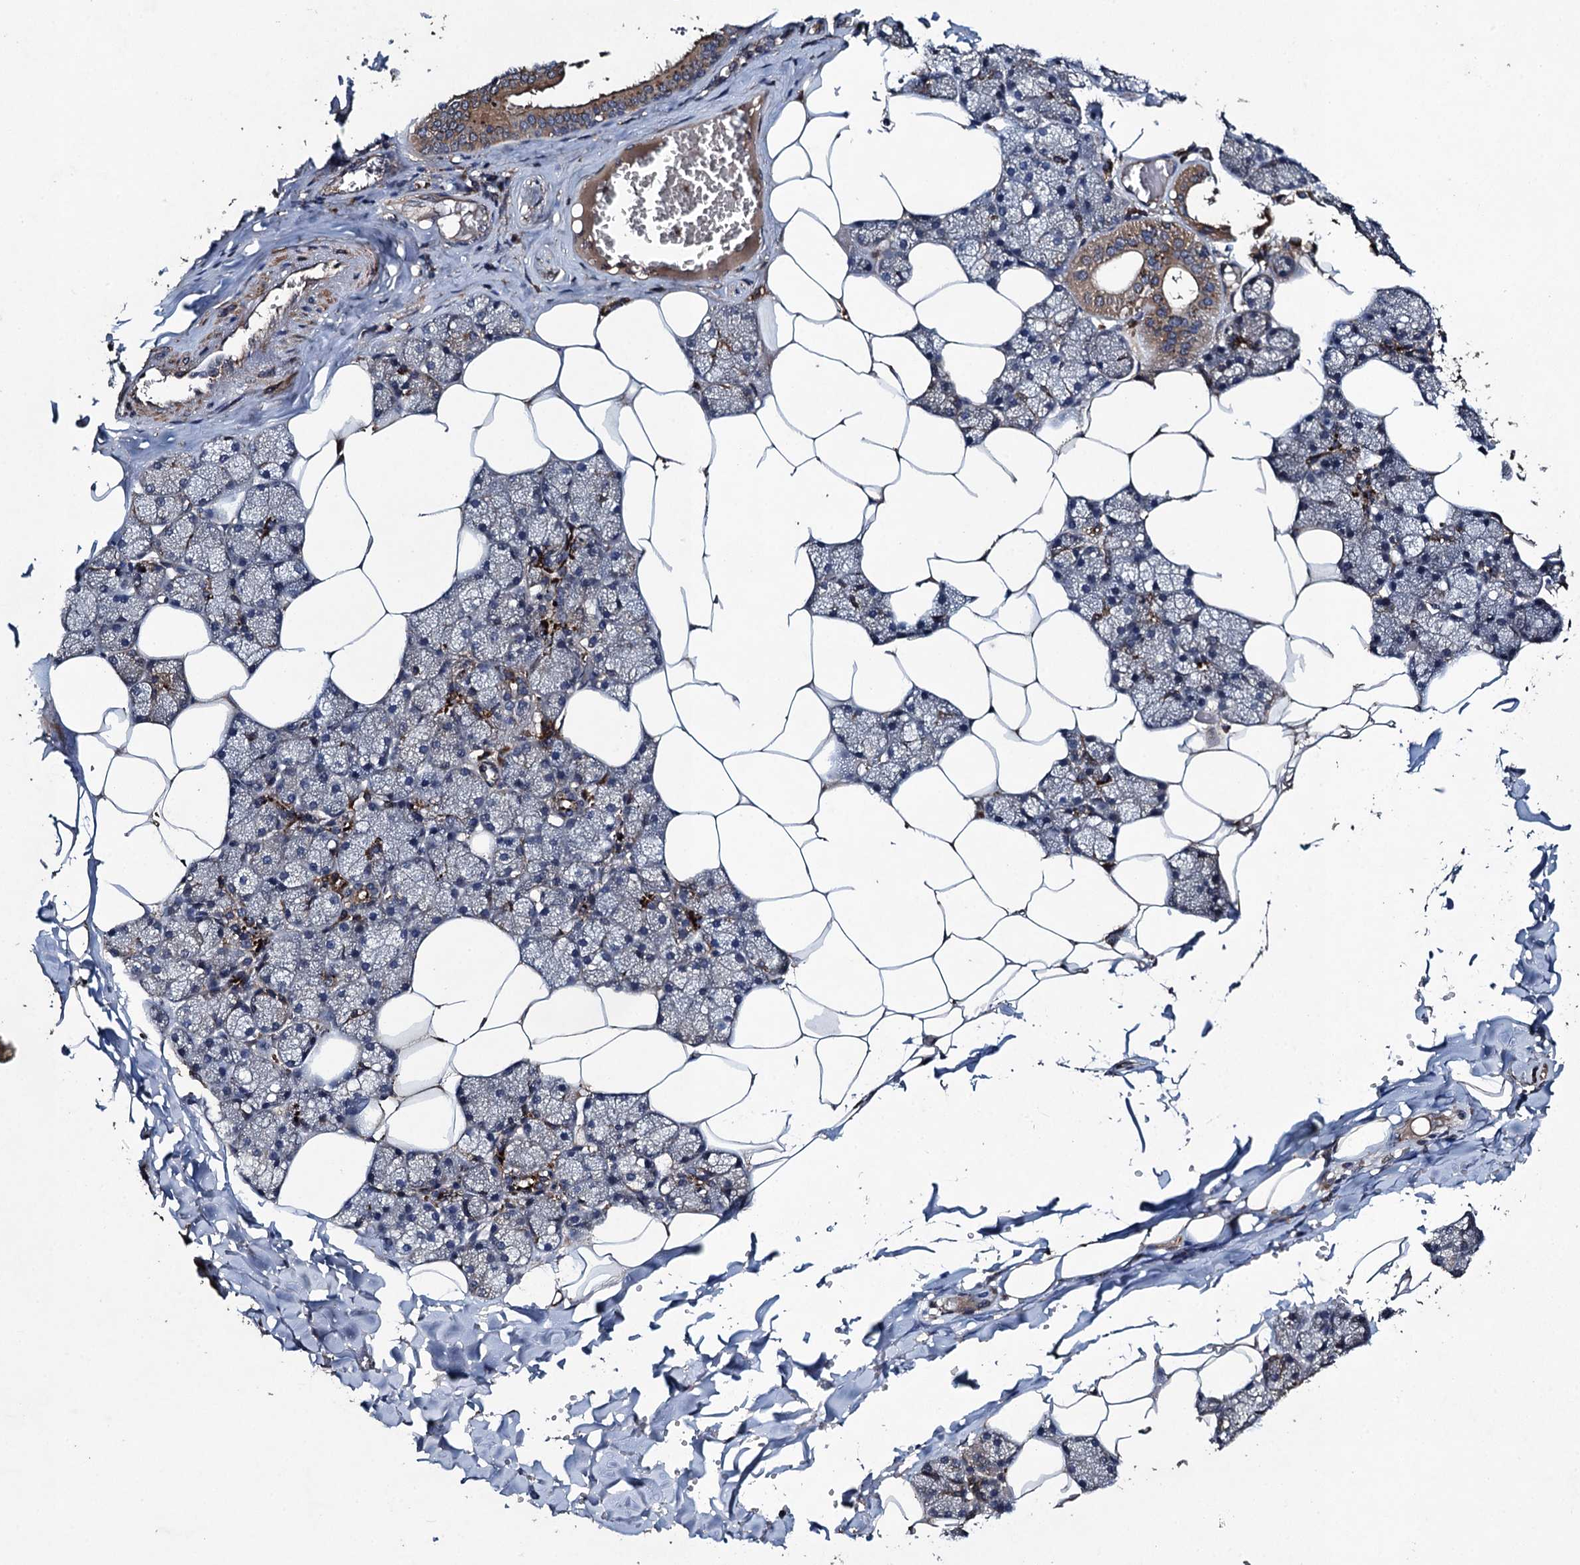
{"staining": {"intensity": "moderate", "quantity": "25%-75%", "location": "cytoplasmic/membranous"}, "tissue": "salivary gland", "cell_type": "Glandular cells", "image_type": "normal", "snomed": [{"axis": "morphology", "description": "Normal tissue, NOS"}, {"axis": "topography", "description": "Salivary gland"}], "caption": "Glandular cells exhibit moderate cytoplasmic/membranous expression in about 25%-75% of cells in normal salivary gland.", "gene": "CNTN5", "patient": {"sex": "male", "age": 62}}